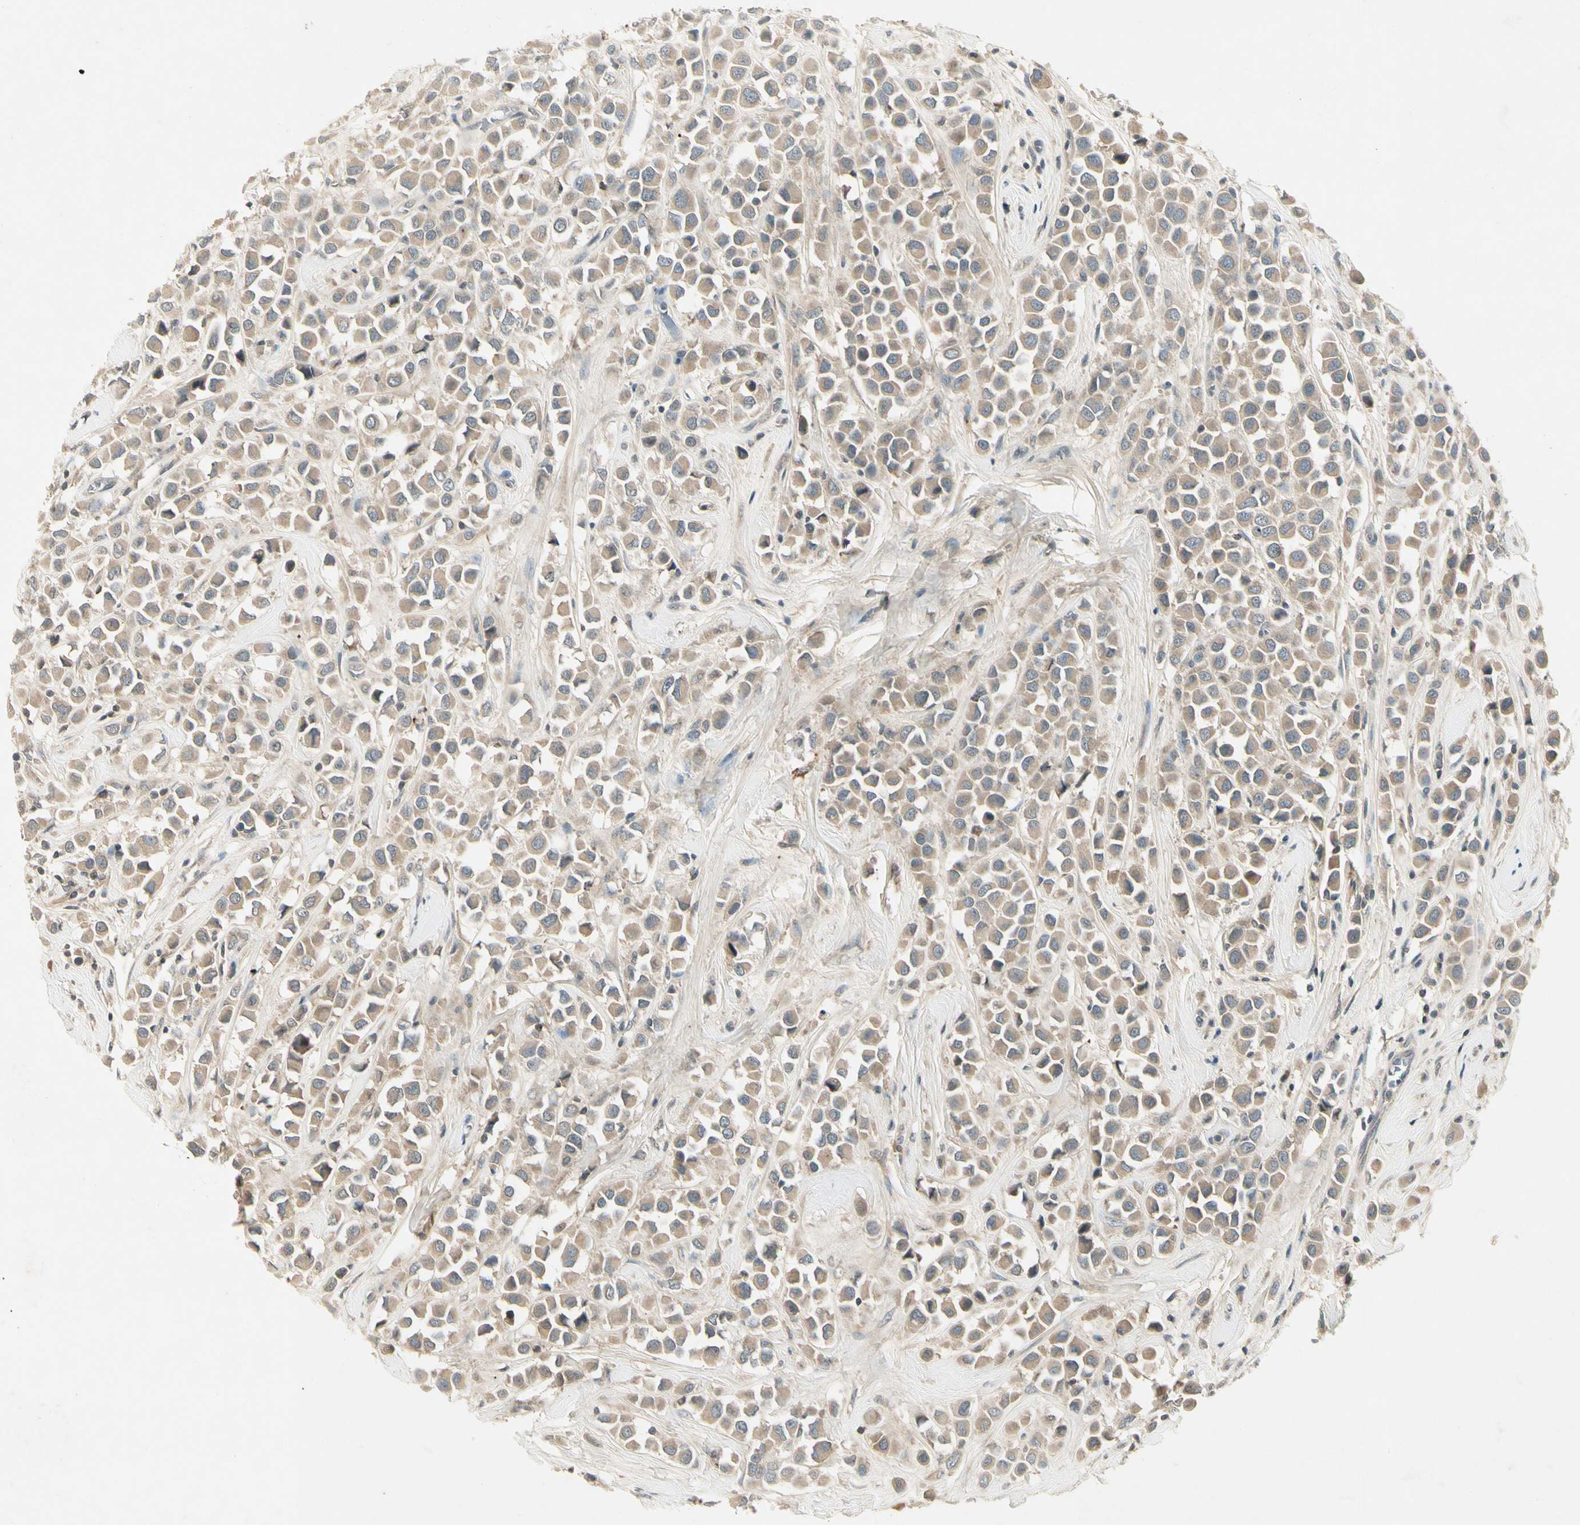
{"staining": {"intensity": "weak", "quantity": ">75%", "location": "cytoplasmic/membranous"}, "tissue": "breast cancer", "cell_type": "Tumor cells", "image_type": "cancer", "snomed": [{"axis": "morphology", "description": "Duct carcinoma"}, {"axis": "topography", "description": "Breast"}], "caption": "Breast cancer (infiltrating ductal carcinoma) stained with DAB (3,3'-diaminobenzidine) immunohistochemistry shows low levels of weak cytoplasmic/membranous staining in about >75% of tumor cells.", "gene": "CCL4", "patient": {"sex": "female", "age": 61}}